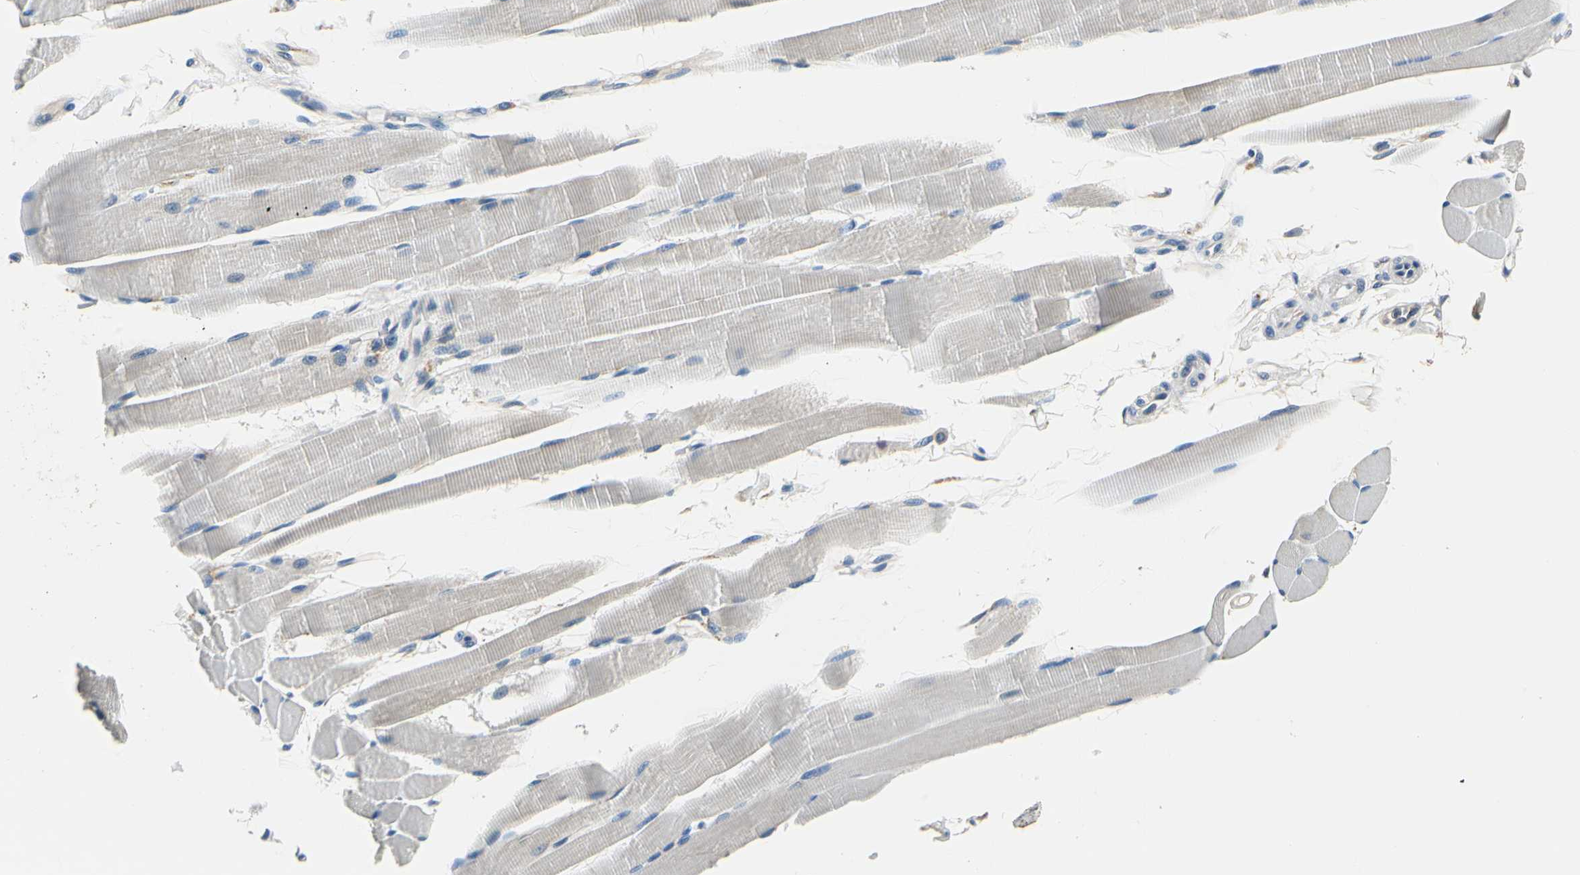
{"staining": {"intensity": "weak", "quantity": "25%-75%", "location": "cytoplasmic/membranous"}, "tissue": "skeletal muscle", "cell_type": "Myocytes", "image_type": "normal", "snomed": [{"axis": "morphology", "description": "Normal tissue, NOS"}, {"axis": "topography", "description": "Skeletal muscle"}, {"axis": "topography", "description": "Peripheral nerve tissue"}], "caption": "Skeletal muscle stained with a brown dye demonstrates weak cytoplasmic/membranous positive staining in approximately 25%-75% of myocytes.", "gene": "TGFBR3", "patient": {"sex": "female", "age": 84}}